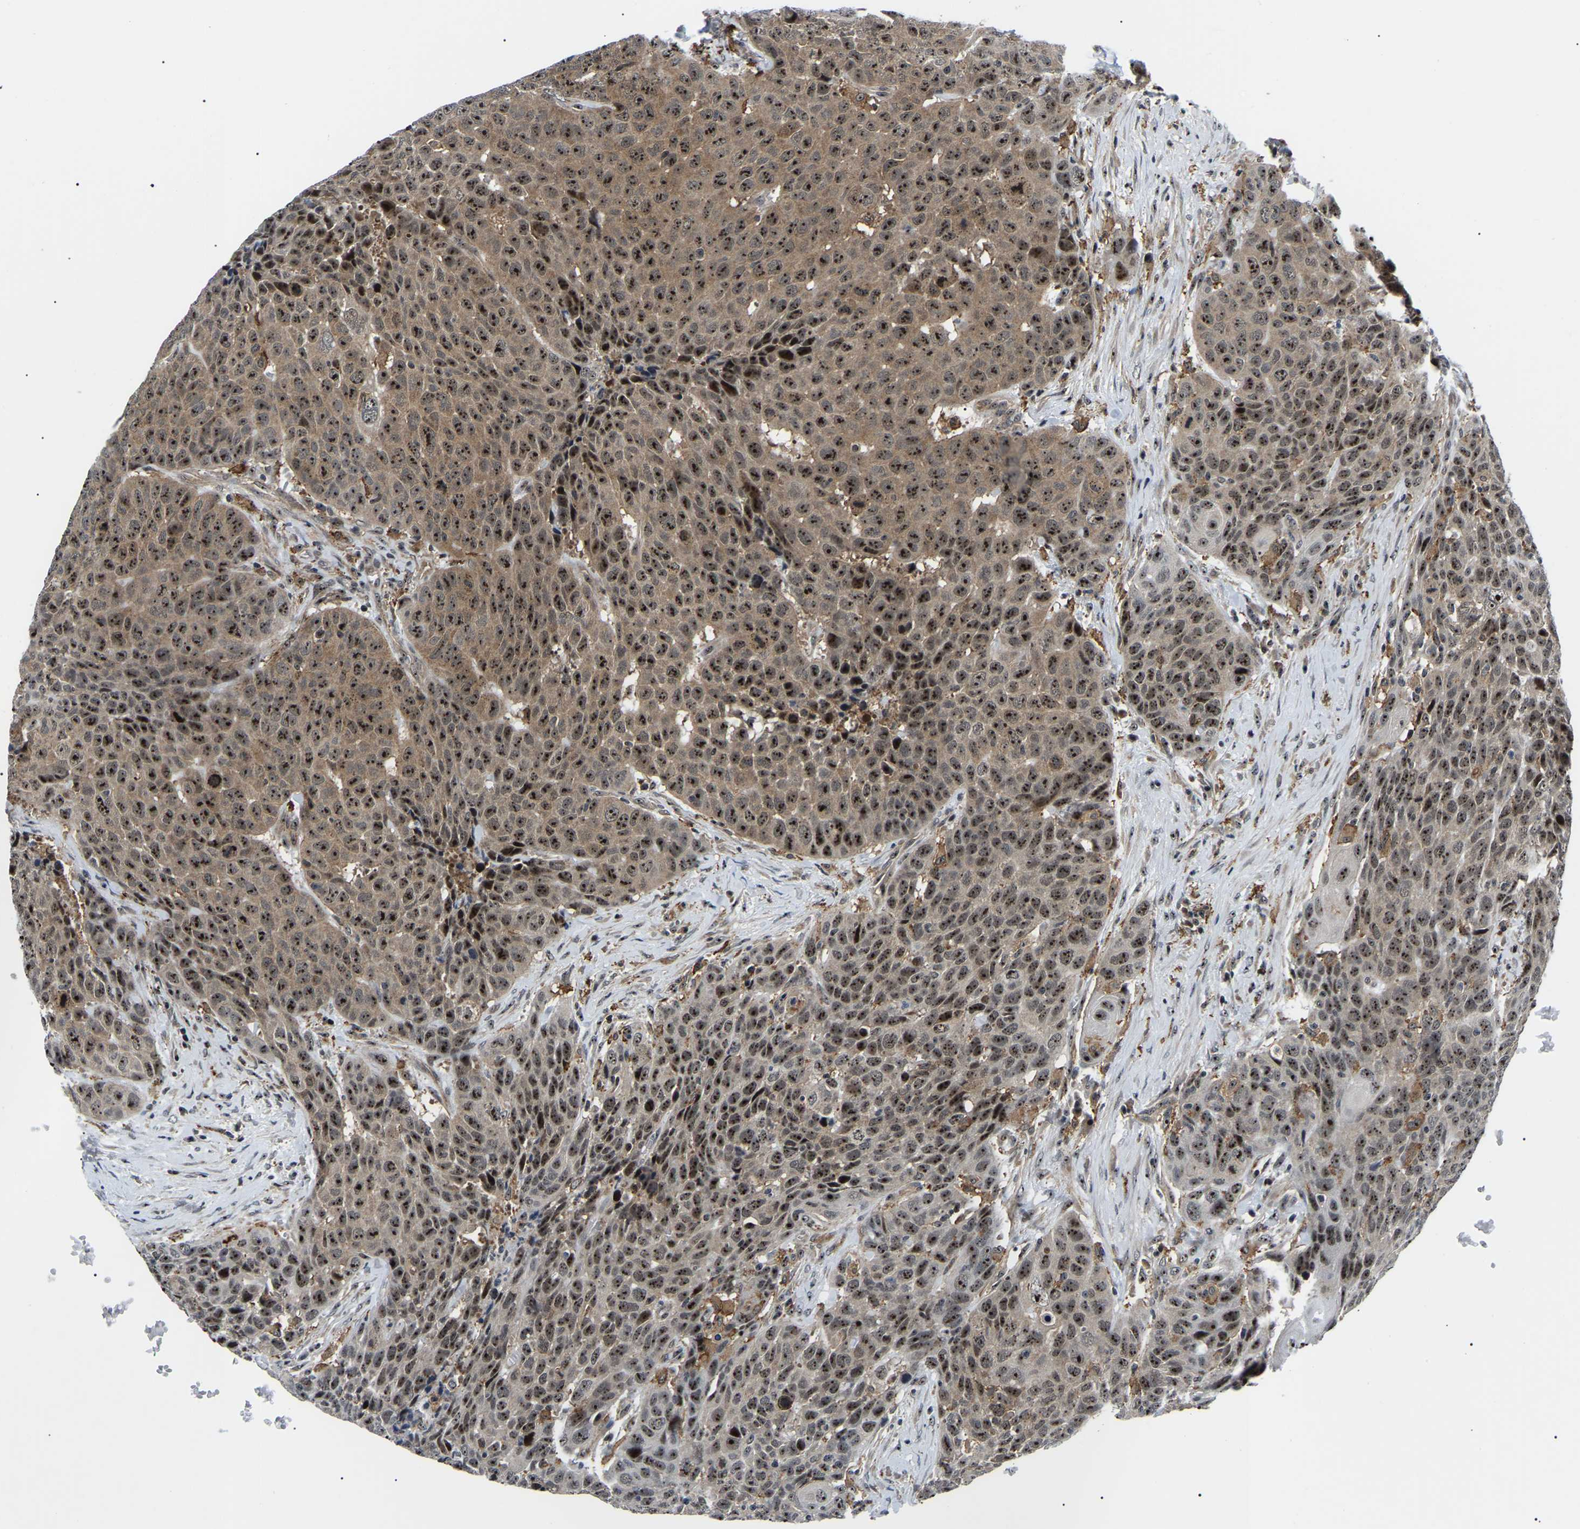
{"staining": {"intensity": "strong", "quantity": ">75%", "location": "cytoplasmic/membranous,nuclear"}, "tissue": "head and neck cancer", "cell_type": "Tumor cells", "image_type": "cancer", "snomed": [{"axis": "morphology", "description": "Squamous cell carcinoma, NOS"}, {"axis": "topography", "description": "Head-Neck"}], "caption": "IHC photomicrograph of head and neck cancer stained for a protein (brown), which reveals high levels of strong cytoplasmic/membranous and nuclear positivity in approximately >75% of tumor cells.", "gene": "RRP1B", "patient": {"sex": "male", "age": 66}}